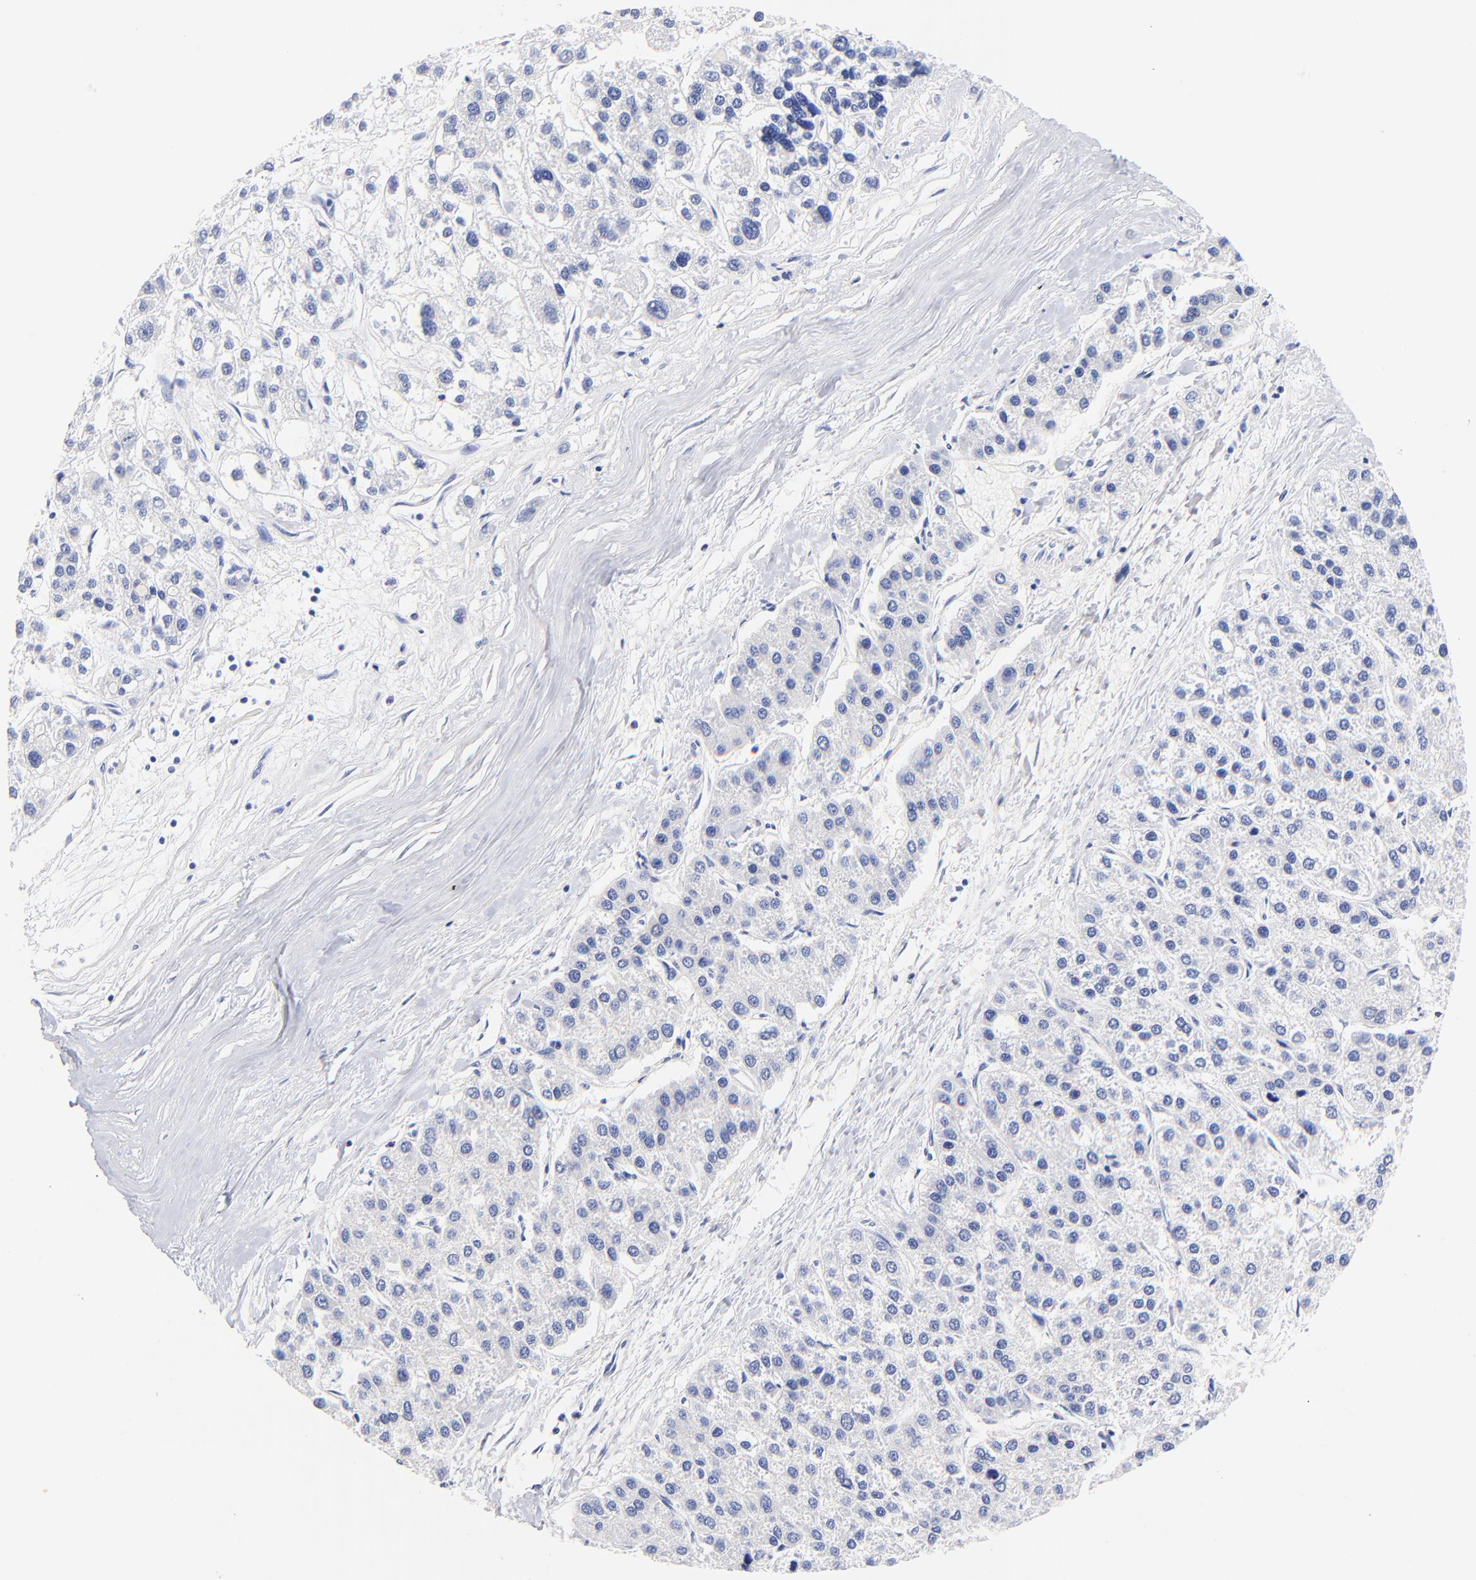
{"staining": {"intensity": "negative", "quantity": "none", "location": "none"}, "tissue": "liver cancer", "cell_type": "Tumor cells", "image_type": "cancer", "snomed": [{"axis": "morphology", "description": "Carcinoma, Hepatocellular, NOS"}, {"axis": "topography", "description": "Liver"}], "caption": "Immunohistochemical staining of human liver hepatocellular carcinoma displays no significant positivity in tumor cells. (Brightfield microscopy of DAB (3,3'-diaminobenzidine) immunohistochemistry (IHC) at high magnification).", "gene": "HORMAD2", "patient": {"sex": "female", "age": 85}}